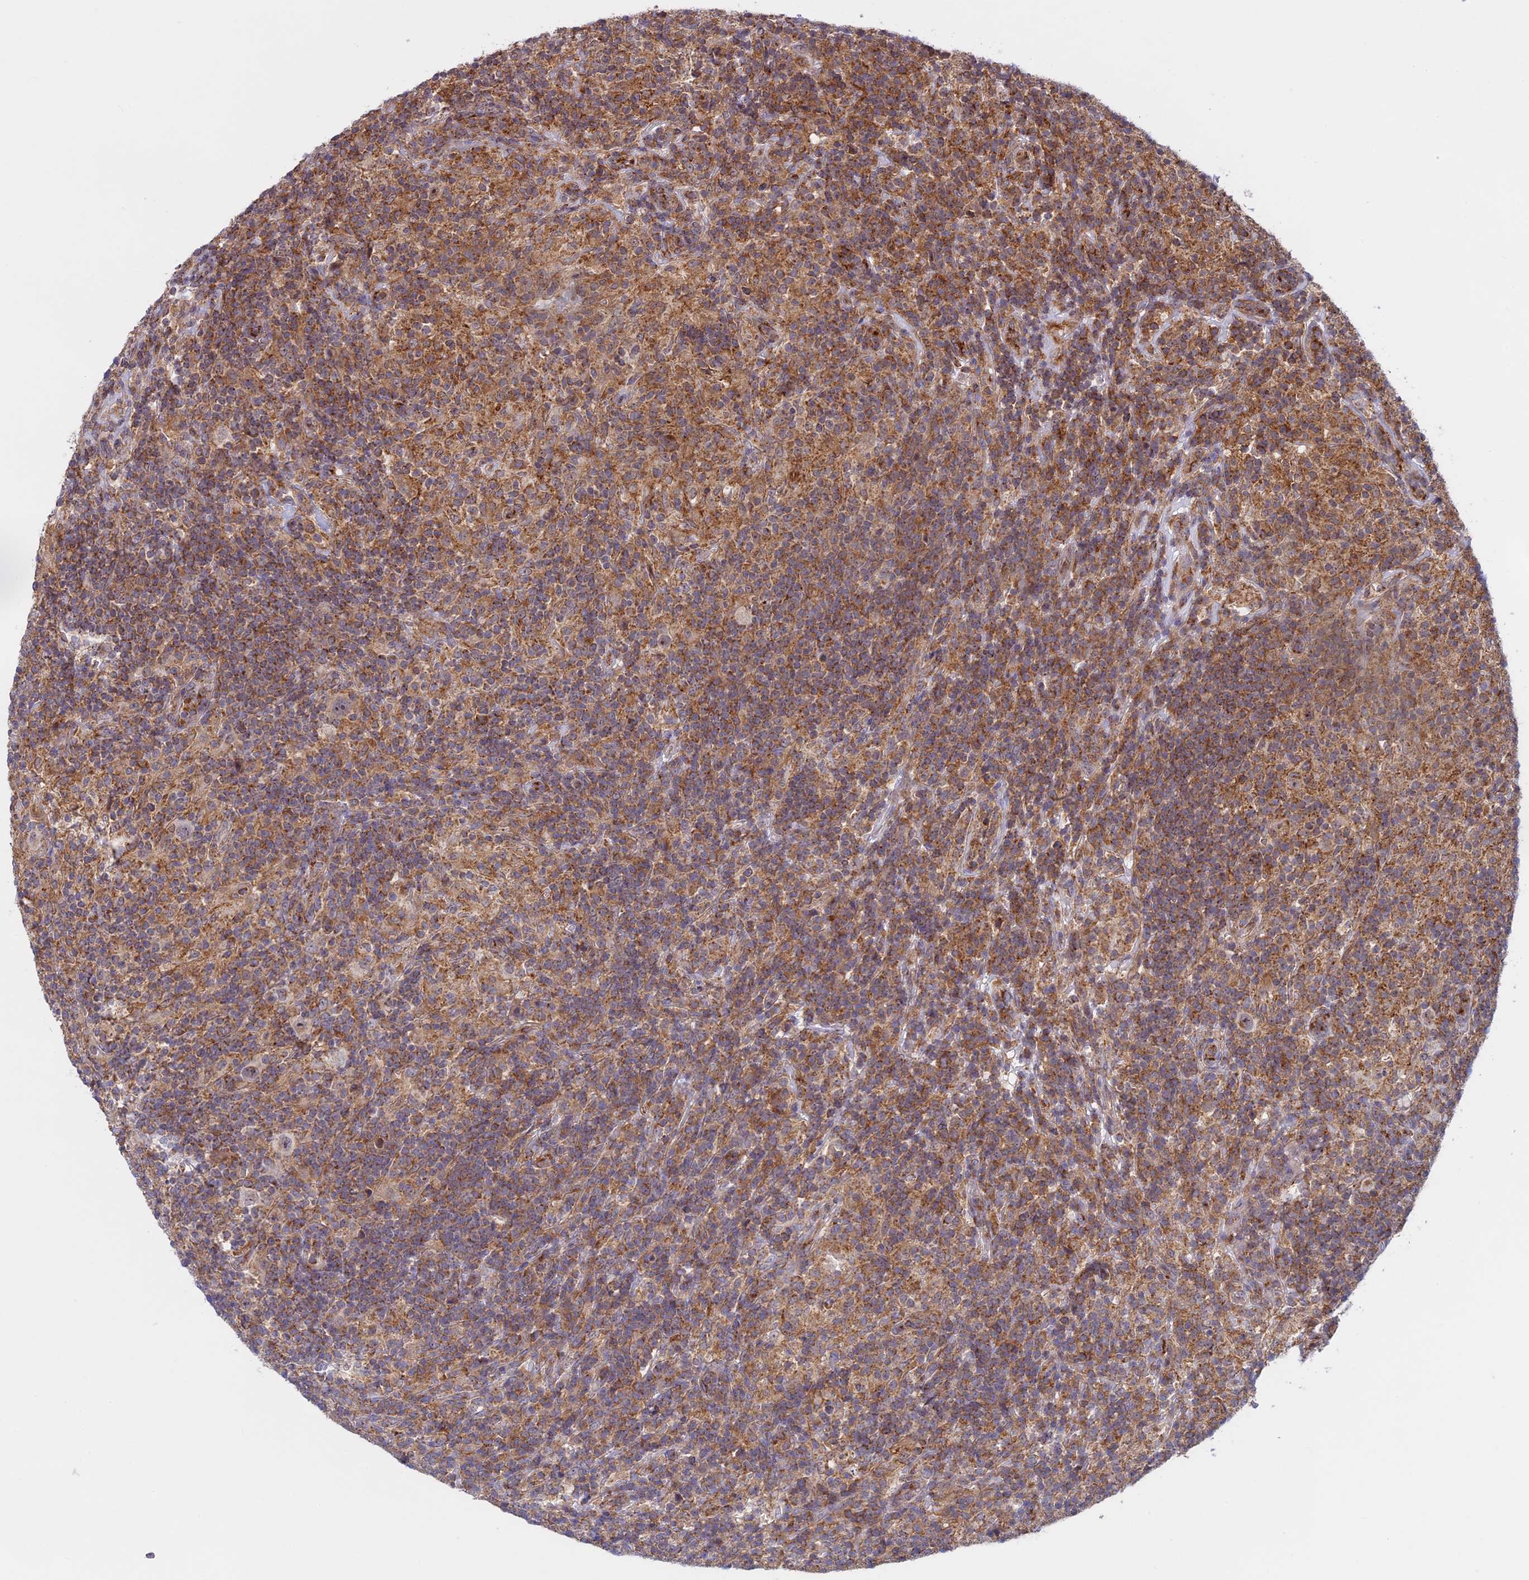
{"staining": {"intensity": "weak", "quantity": "25%-75%", "location": "cytoplasmic/membranous"}, "tissue": "lymphoma", "cell_type": "Tumor cells", "image_type": "cancer", "snomed": [{"axis": "morphology", "description": "Hodgkin's disease, NOS"}, {"axis": "topography", "description": "Lymph node"}], "caption": "A histopathology image of human lymphoma stained for a protein displays weak cytoplasmic/membranous brown staining in tumor cells. The staining was performed using DAB (3,3'-diaminobenzidine), with brown indicating positive protein expression. Nuclei are stained blue with hematoxylin.", "gene": "CLINT1", "patient": {"sex": "male", "age": 70}}